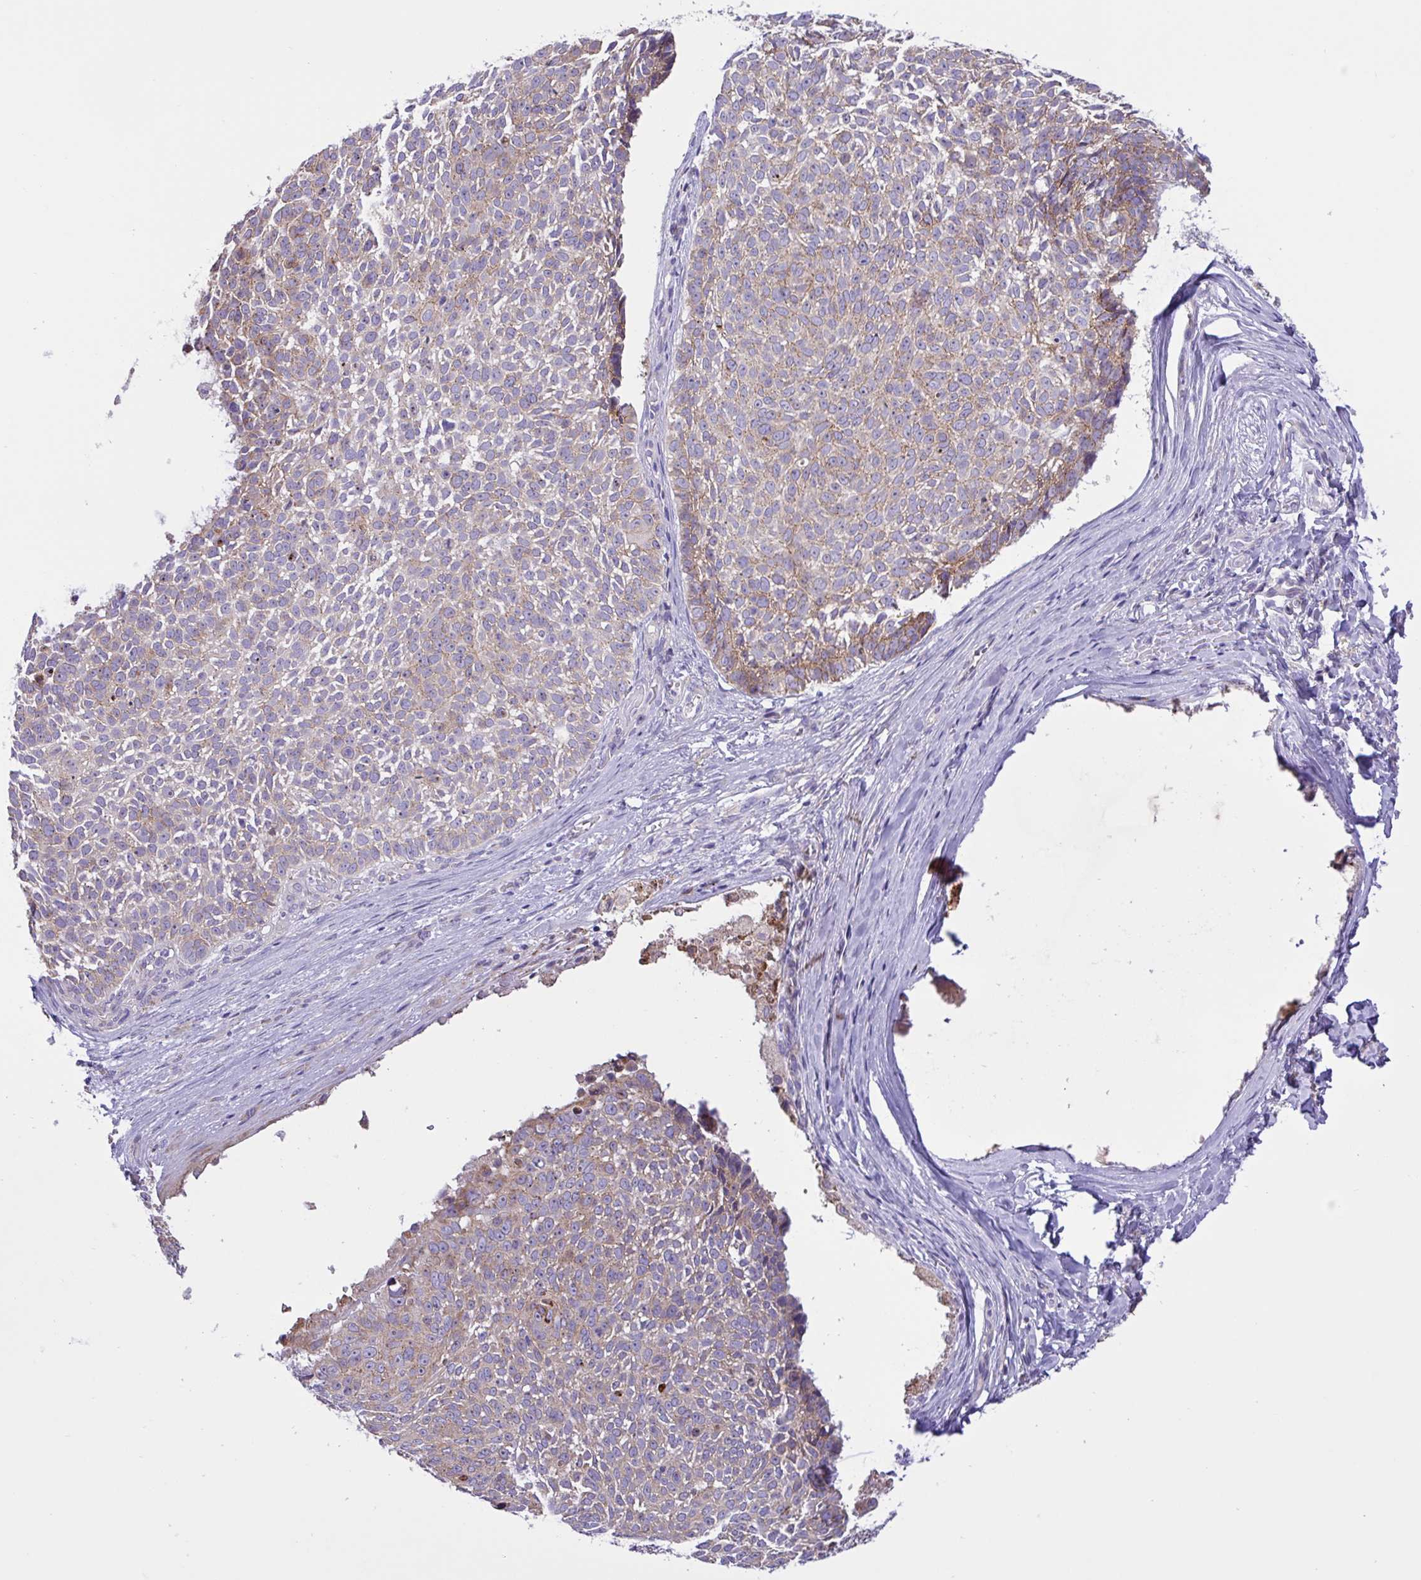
{"staining": {"intensity": "moderate", "quantity": "25%-75%", "location": "cytoplasmic/membranous"}, "tissue": "skin cancer", "cell_type": "Tumor cells", "image_type": "cancer", "snomed": [{"axis": "morphology", "description": "Basal cell carcinoma"}, {"axis": "topography", "description": "Skin"}, {"axis": "topography", "description": "Skin of face"}, {"axis": "topography", "description": "Skin of nose"}], "caption": "Moderate cytoplasmic/membranous protein expression is seen in about 25%-75% of tumor cells in basal cell carcinoma (skin). Nuclei are stained in blue.", "gene": "DSC3", "patient": {"sex": "female", "age": 86}}